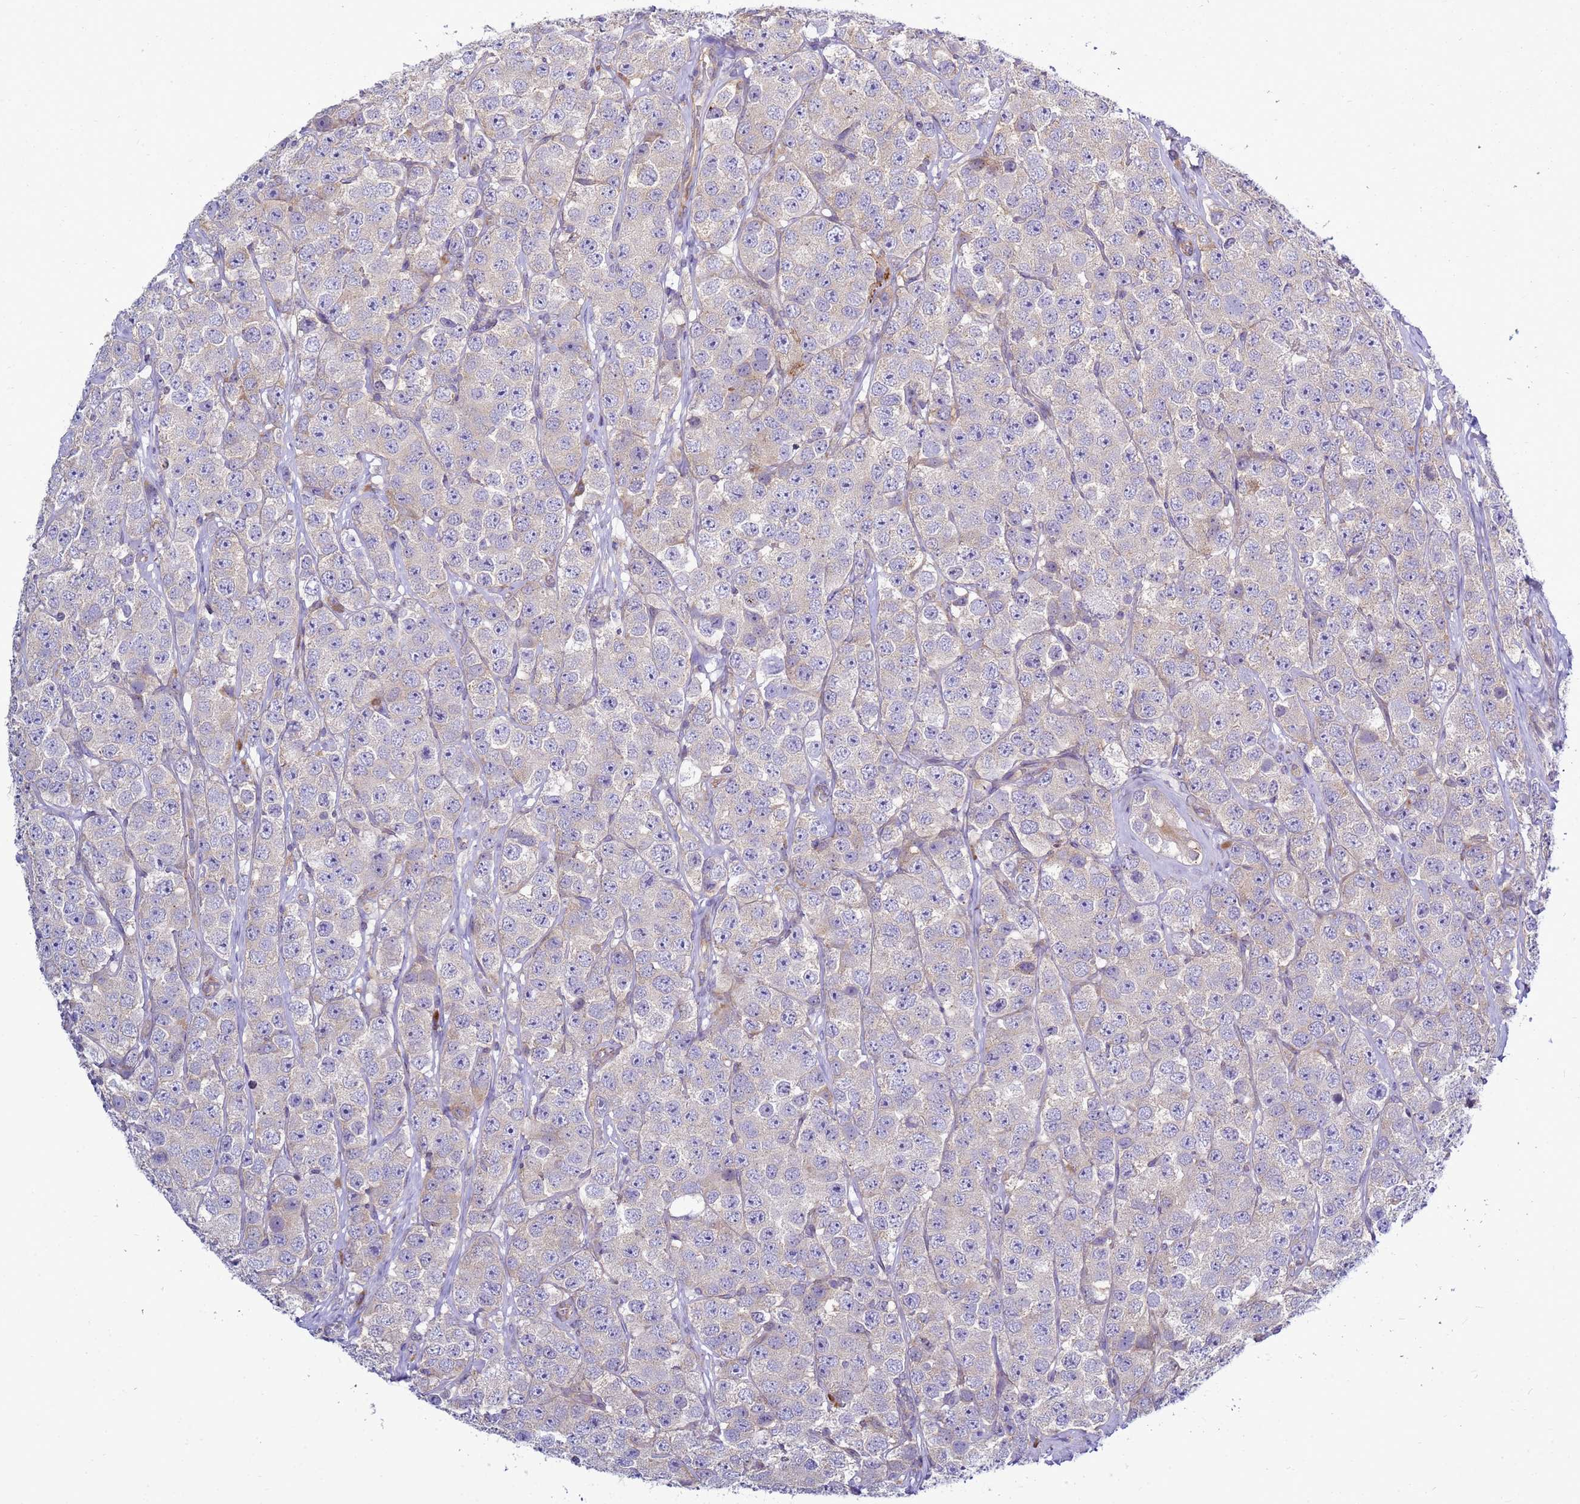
{"staining": {"intensity": "negative", "quantity": "none", "location": "none"}, "tissue": "testis cancer", "cell_type": "Tumor cells", "image_type": "cancer", "snomed": [{"axis": "morphology", "description": "Seminoma, NOS"}, {"axis": "topography", "description": "Testis"}], "caption": "This is an IHC photomicrograph of testis seminoma. There is no positivity in tumor cells.", "gene": "MON1B", "patient": {"sex": "male", "age": 28}}